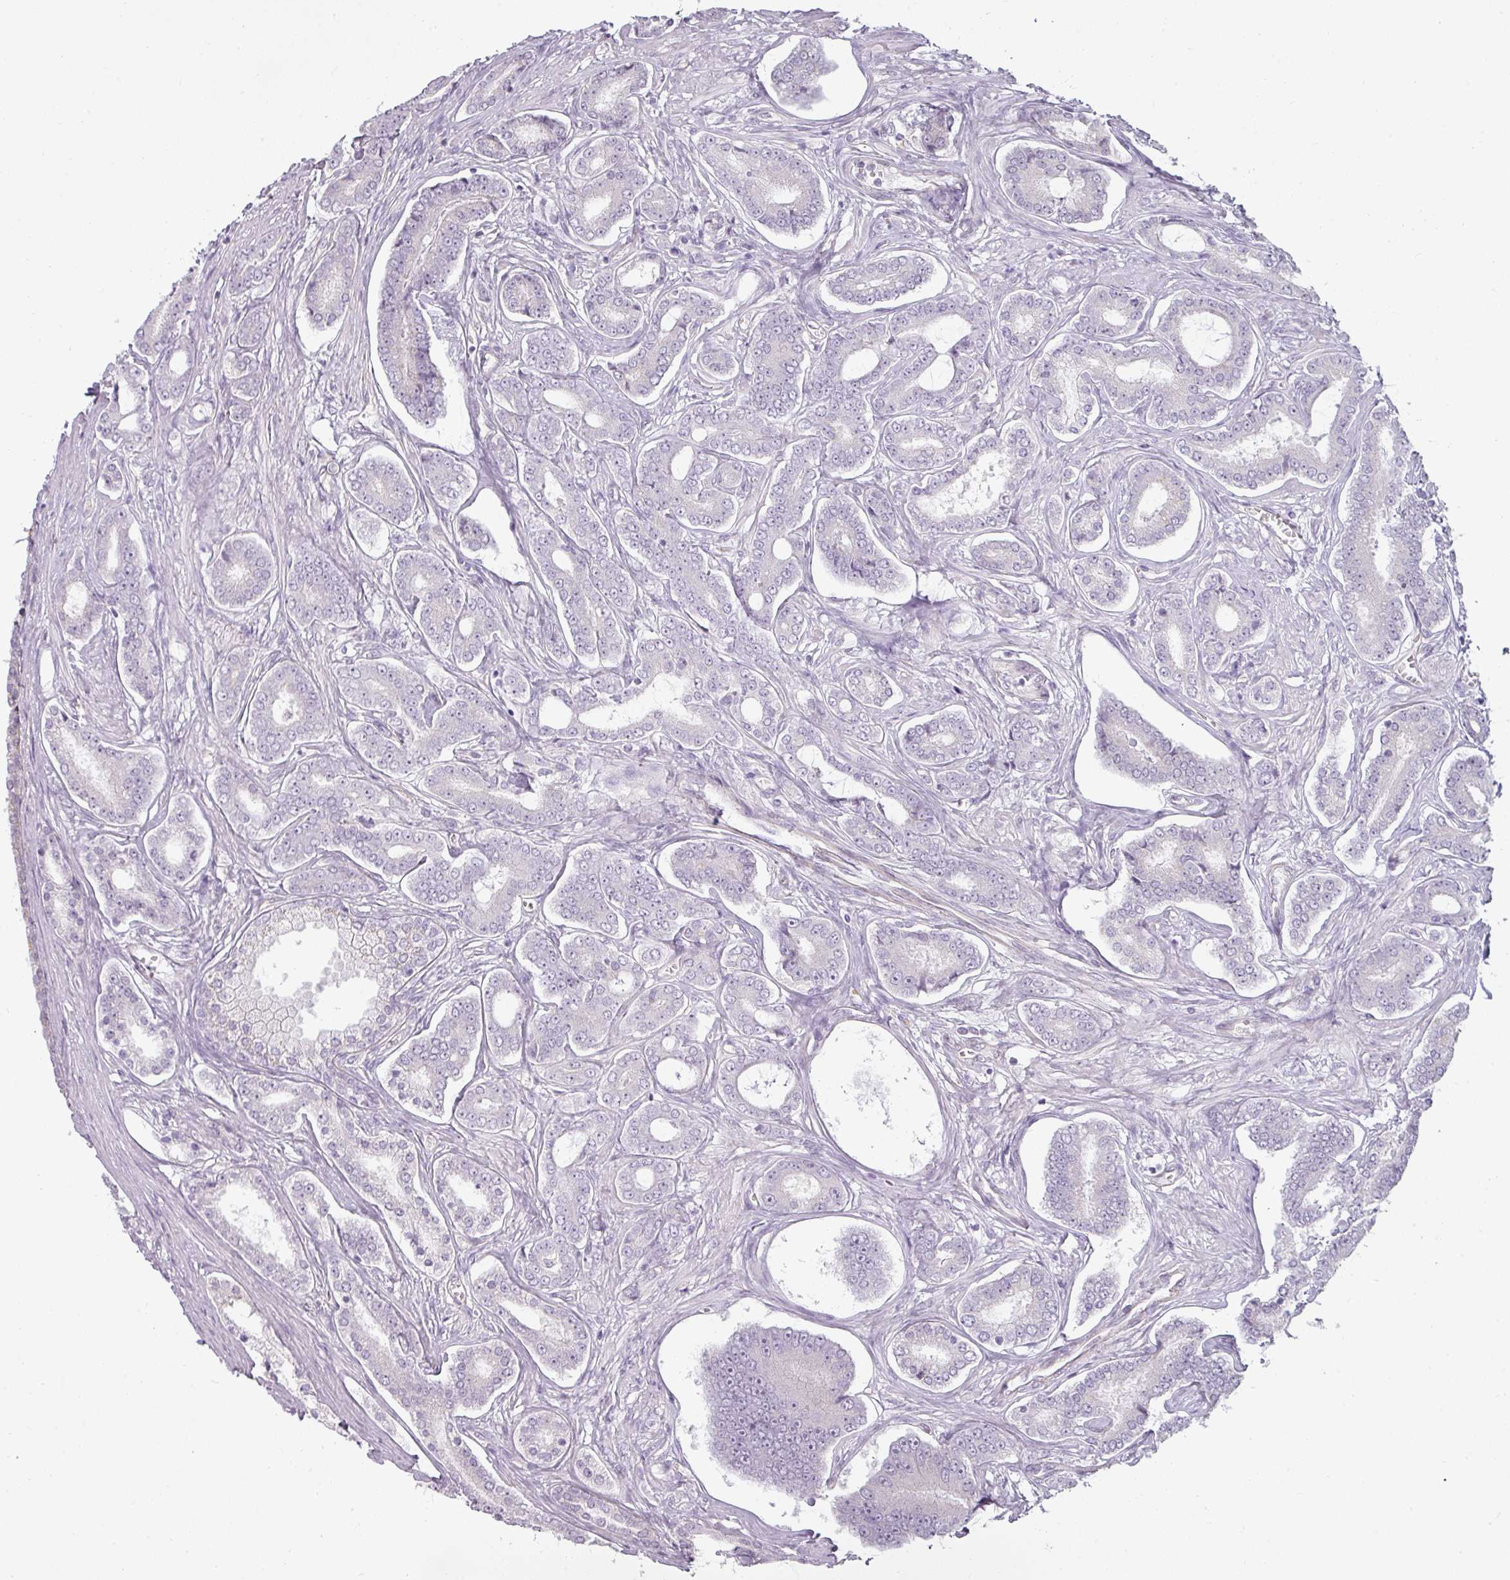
{"staining": {"intensity": "negative", "quantity": "none", "location": "none"}, "tissue": "prostate cancer", "cell_type": "Tumor cells", "image_type": "cancer", "snomed": [{"axis": "morphology", "description": "Adenocarcinoma, NOS"}, {"axis": "topography", "description": "Prostate and seminal vesicle, NOS"}], "caption": "IHC of human prostate cancer reveals no positivity in tumor cells. Brightfield microscopy of IHC stained with DAB (brown) and hematoxylin (blue), captured at high magnification.", "gene": "ASB1", "patient": {"sex": "male", "age": 76}}